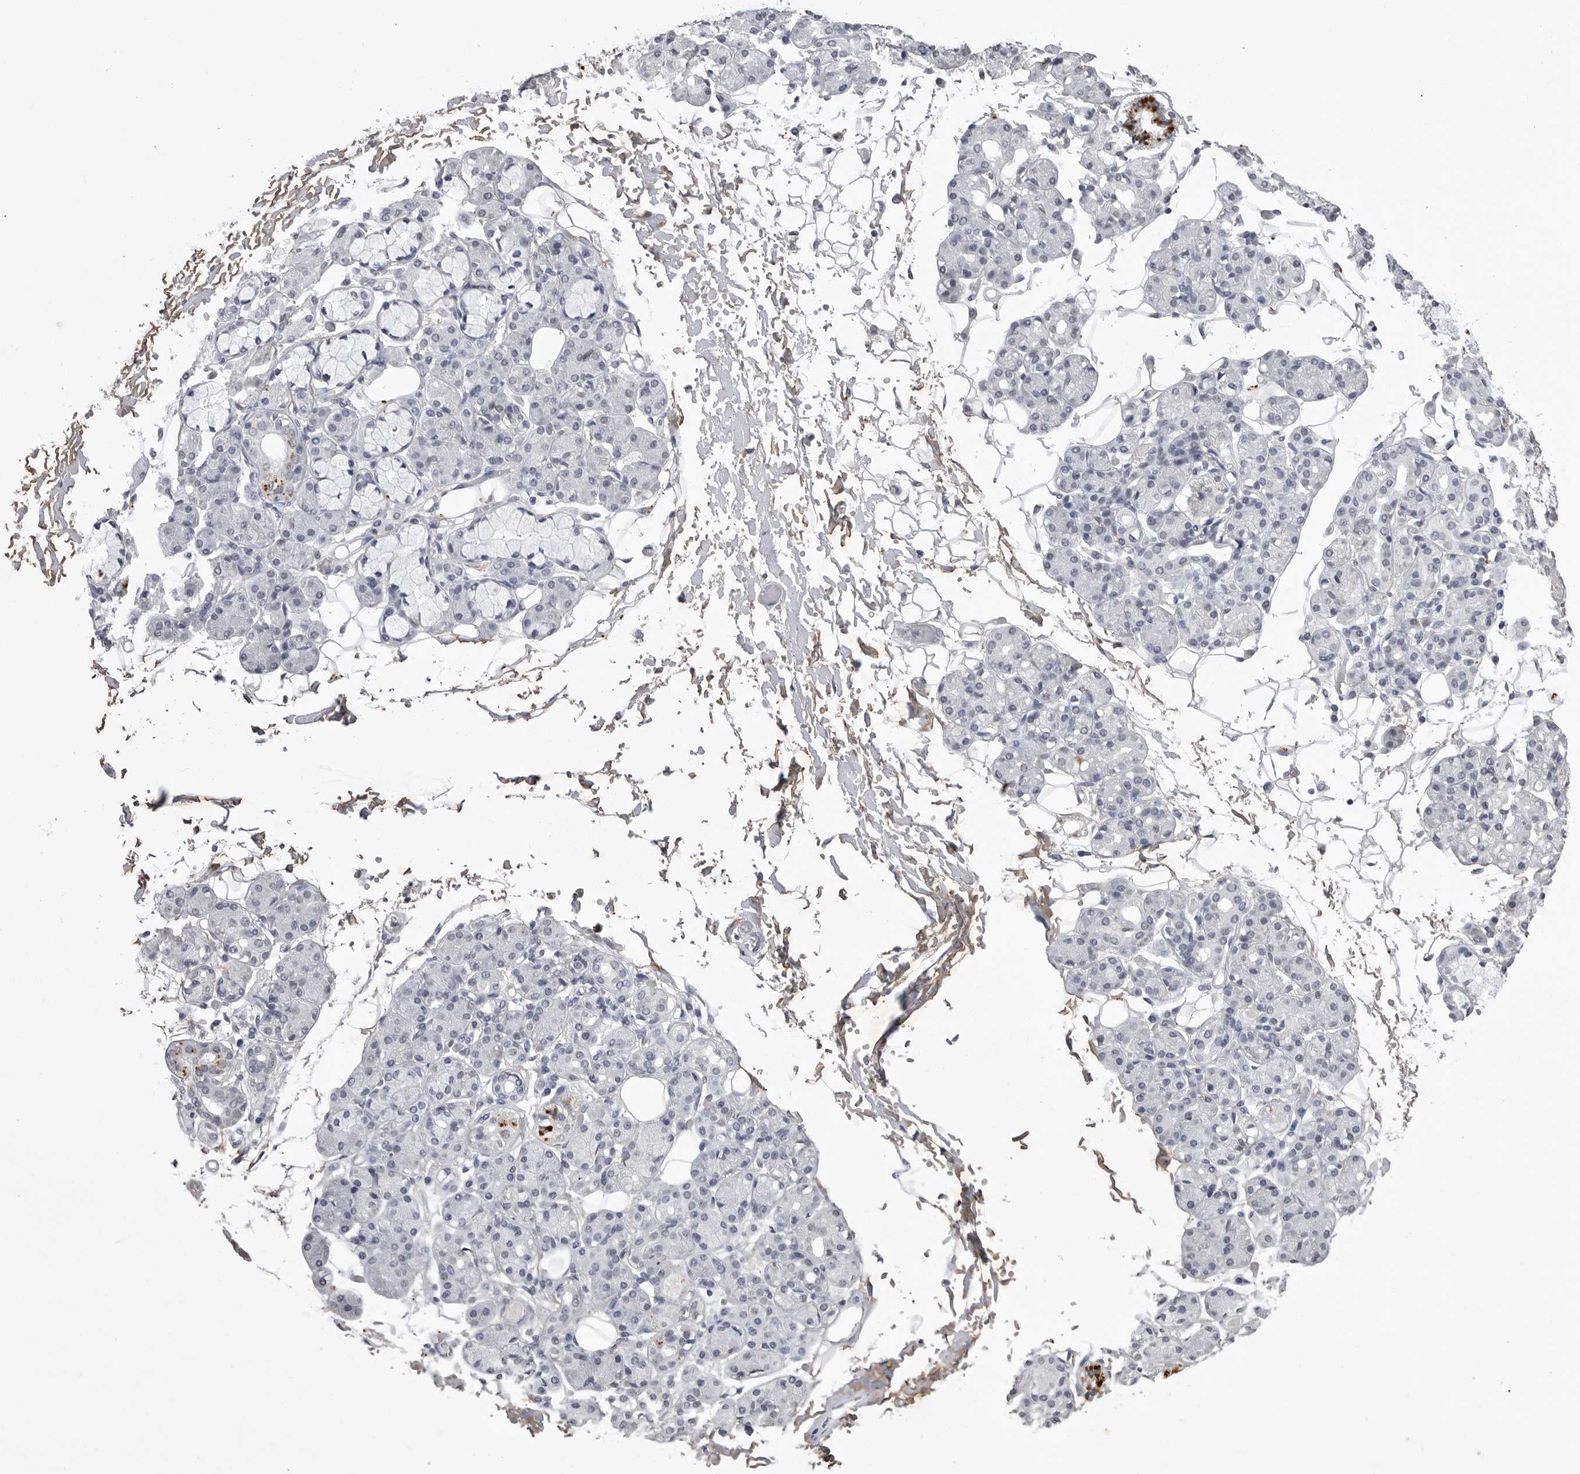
{"staining": {"intensity": "negative", "quantity": "none", "location": "none"}, "tissue": "salivary gland", "cell_type": "Glandular cells", "image_type": "normal", "snomed": [{"axis": "morphology", "description": "Normal tissue, NOS"}, {"axis": "topography", "description": "Salivary gland"}], "caption": "A histopathology image of human salivary gland is negative for staining in glandular cells. Brightfield microscopy of immunohistochemistry stained with DAB (brown) and hematoxylin (blue), captured at high magnification.", "gene": "RRM1", "patient": {"sex": "male", "age": 63}}